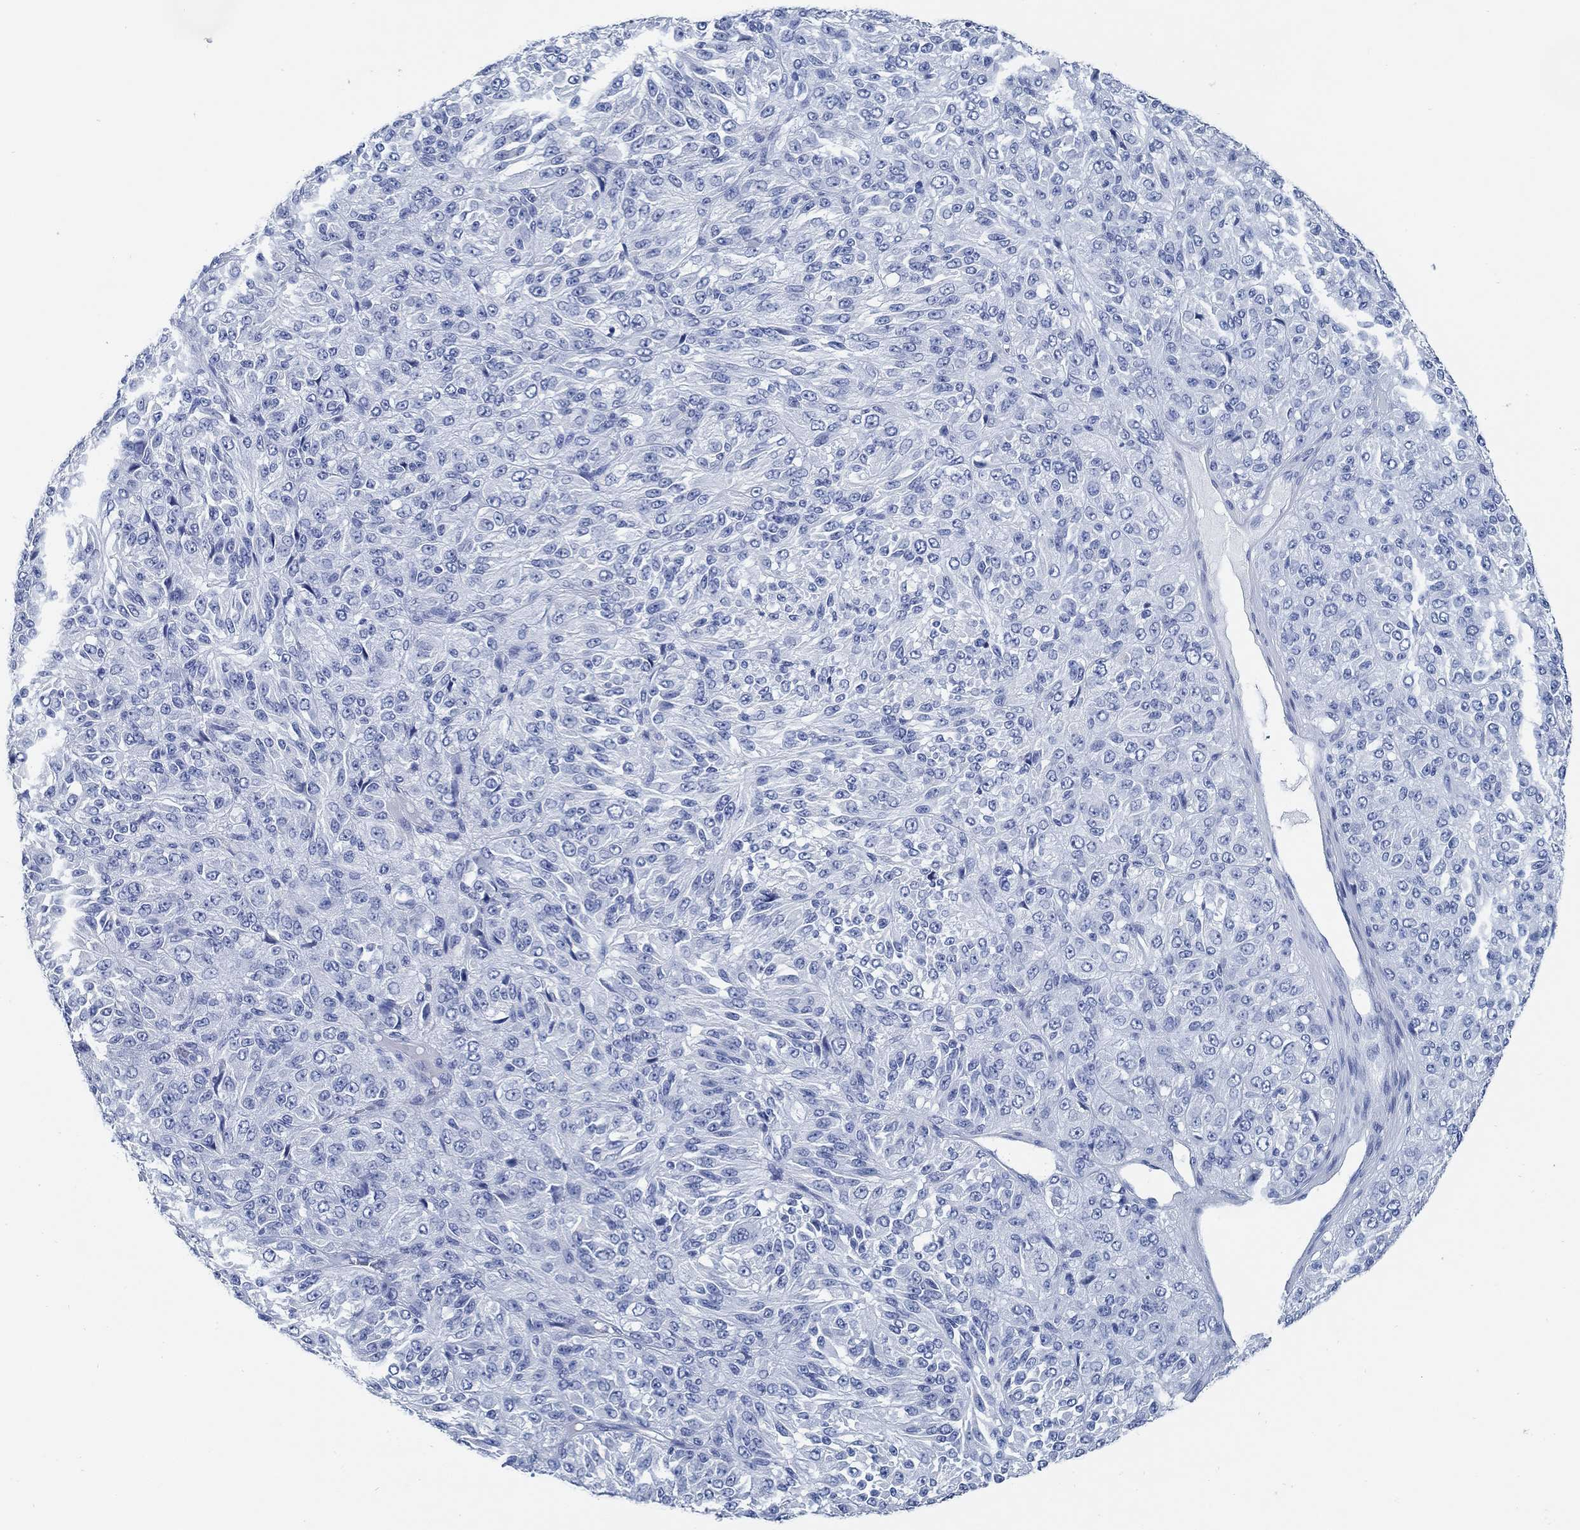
{"staining": {"intensity": "negative", "quantity": "none", "location": "none"}, "tissue": "melanoma", "cell_type": "Tumor cells", "image_type": "cancer", "snomed": [{"axis": "morphology", "description": "Malignant melanoma, Metastatic site"}, {"axis": "topography", "description": "Brain"}], "caption": "A histopathology image of malignant melanoma (metastatic site) stained for a protein reveals no brown staining in tumor cells.", "gene": "SLC45A1", "patient": {"sex": "female", "age": 56}}